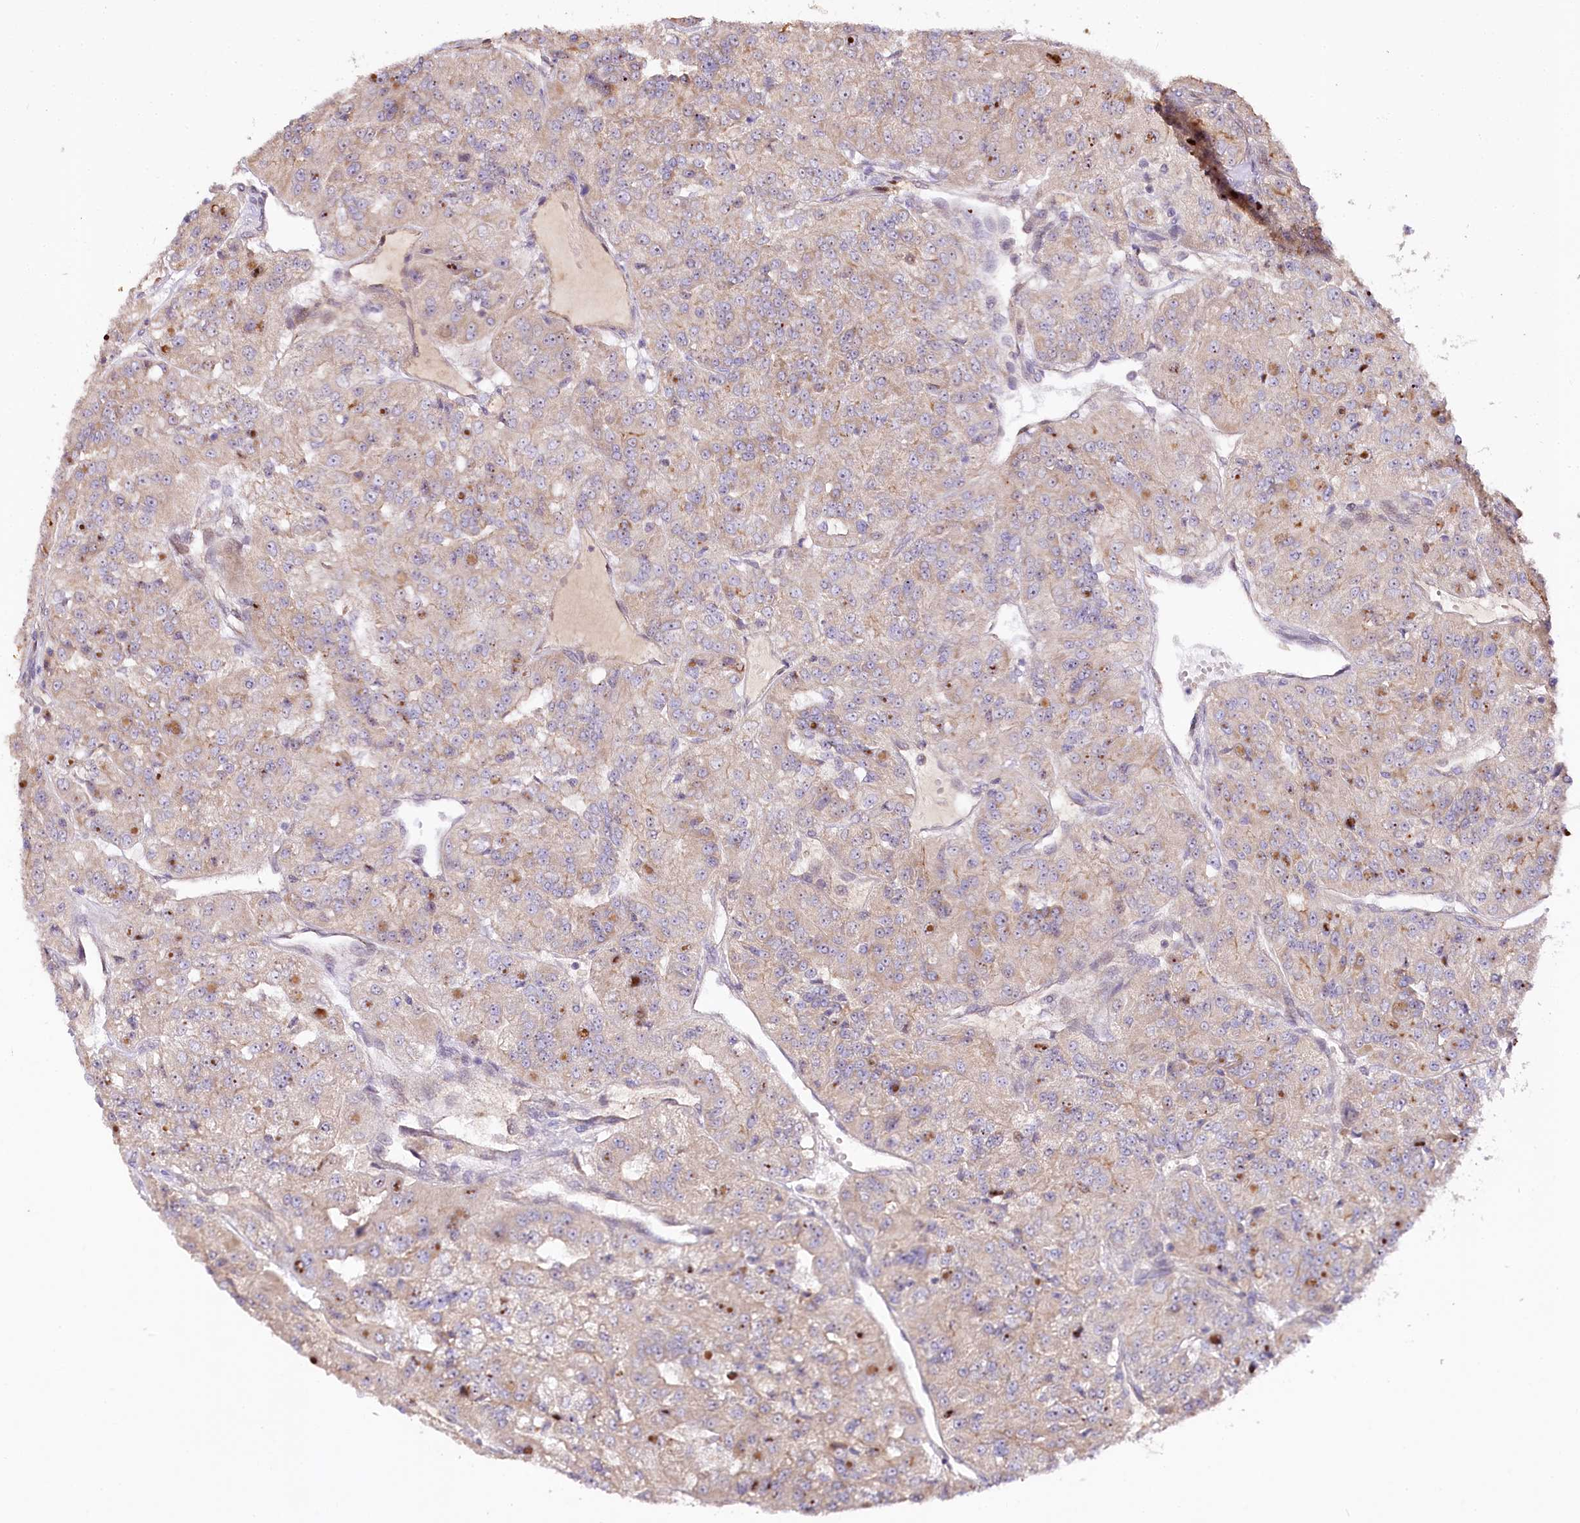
{"staining": {"intensity": "weak", "quantity": "25%-75%", "location": "cytoplasmic/membranous"}, "tissue": "renal cancer", "cell_type": "Tumor cells", "image_type": "cancer", "snomed": [{"axis": "morphology", "description": "Adenocarcinoma, NOS"}, {"axis": "topography", "description": "Kidney"}], "caption": "DAB (3,3'-diaminobenzidine) immunohistochemical staining of human renal adenocarcinoma demonstrates weak cytoplasmic/membranous protein staining in about 25%-75% of tumor cells. Immunohistochemistry stains the protein of interest in brown and the nuclei are stained blue.", "gene": "DMP1", "patient": {"sex": "female", "age": 63}}